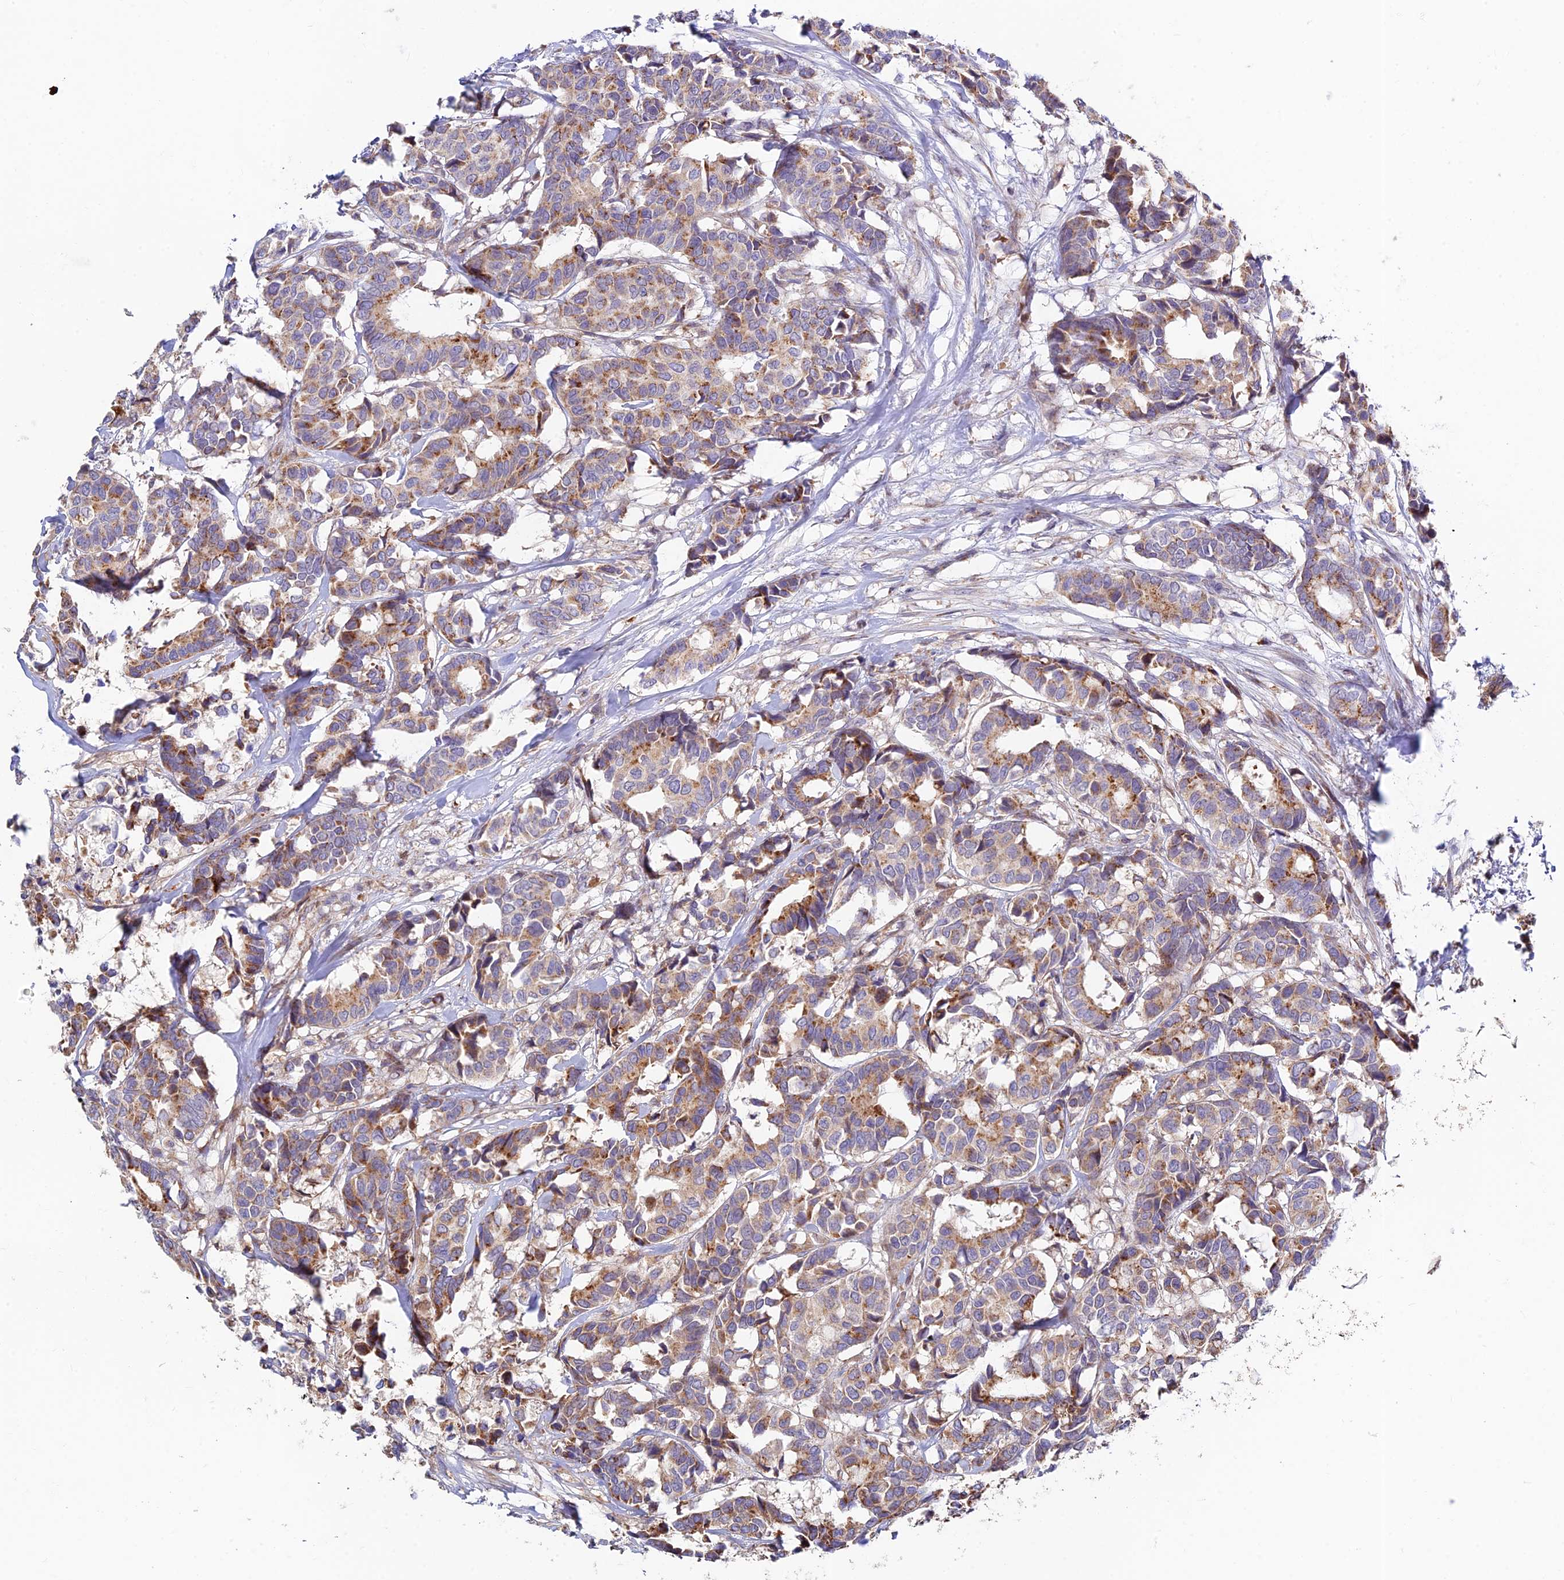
{"staining": {"intensity": "moderate", "quantity": "25%-75%", "location": "cytoplasmic/membranous"}, "tissue": "breast cancer", "cell_type": "Tumor cells", "image_type": "cancer", "snomed": [{"axis": "morphology", "description": "Normal tissue, NOS"}, {"axis": "morphology", "description": "Duct carcinoma"}, {"axis": "topography", "description": "Breast"}], "caption": "Breast cancer (invasive ductal carcinoma) stained with a brown dye demonstrates moderate cytoplasmic/membranous positive positivity in approximately 25%-75% of tumor cells.", "gene": "FUOM", "patient": {"sex": "female", "age": 87}}